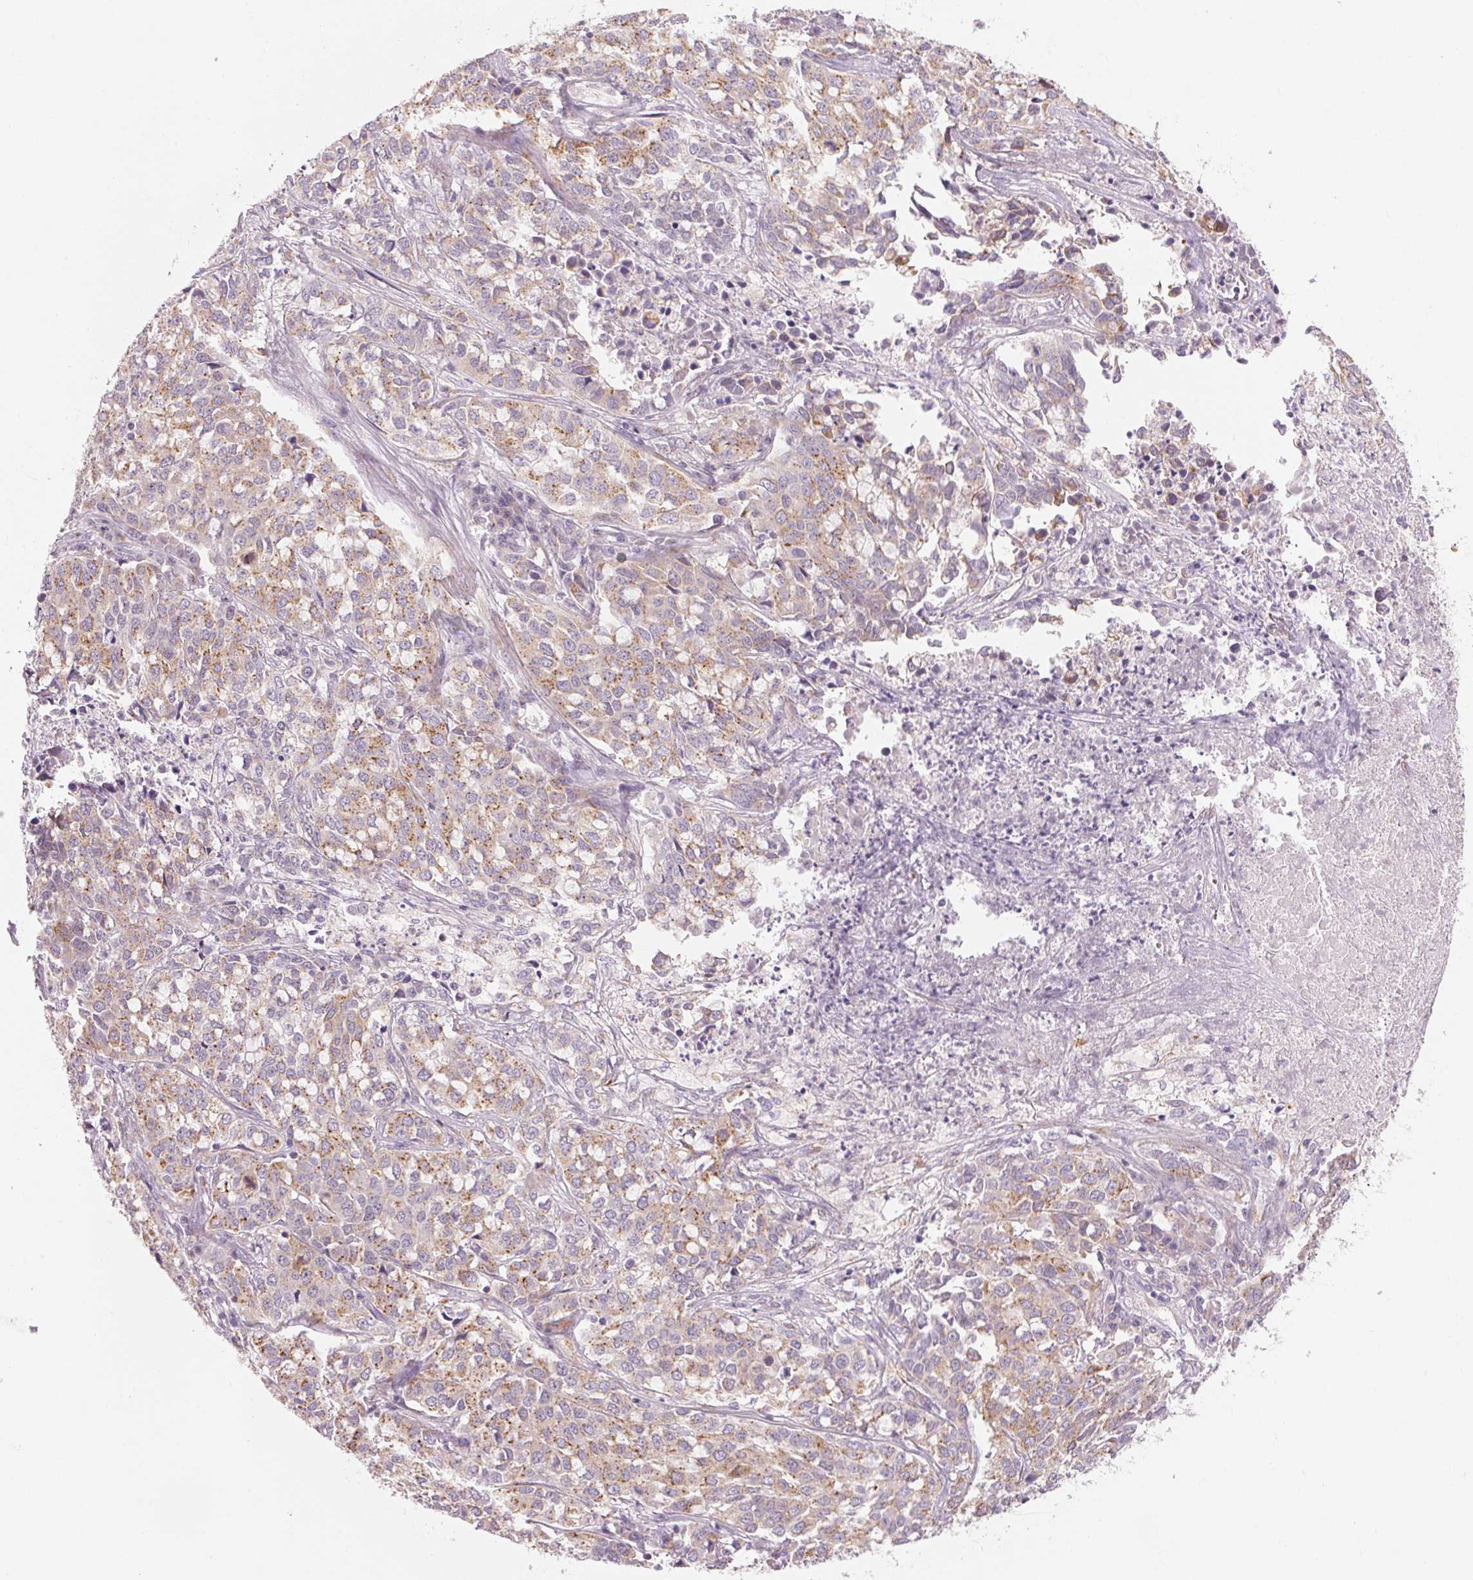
{"staining": {"intensity": "moderate", "quantity": "25%-75%", "location": "cytoplasmic/membranous"}, "tissue": "lung cancer", "cell_type": "Tumor cells", "image_type": "cancer", "snomed": [{"axis": "morphology", "description": "Adenocarcinoma, NOS"}, {"axis": "morphology", "description": "Adenocarcinoma, metastatic, NOS"}, {"axis": "topography", "description": "Lymph node"}, {"axis": "topography", "description": "Lung"}], "caption": "Protein staining reveals moderate cytoplasmic/membranous positivity in approximately 25%-75% of tumor cells in adenocarcinoma (lung). (brown staining indicates protein expression, while blue staining denotes nuclei).", "gene": "DRAM2", "patient": {"sex": "female", "age": 65}}